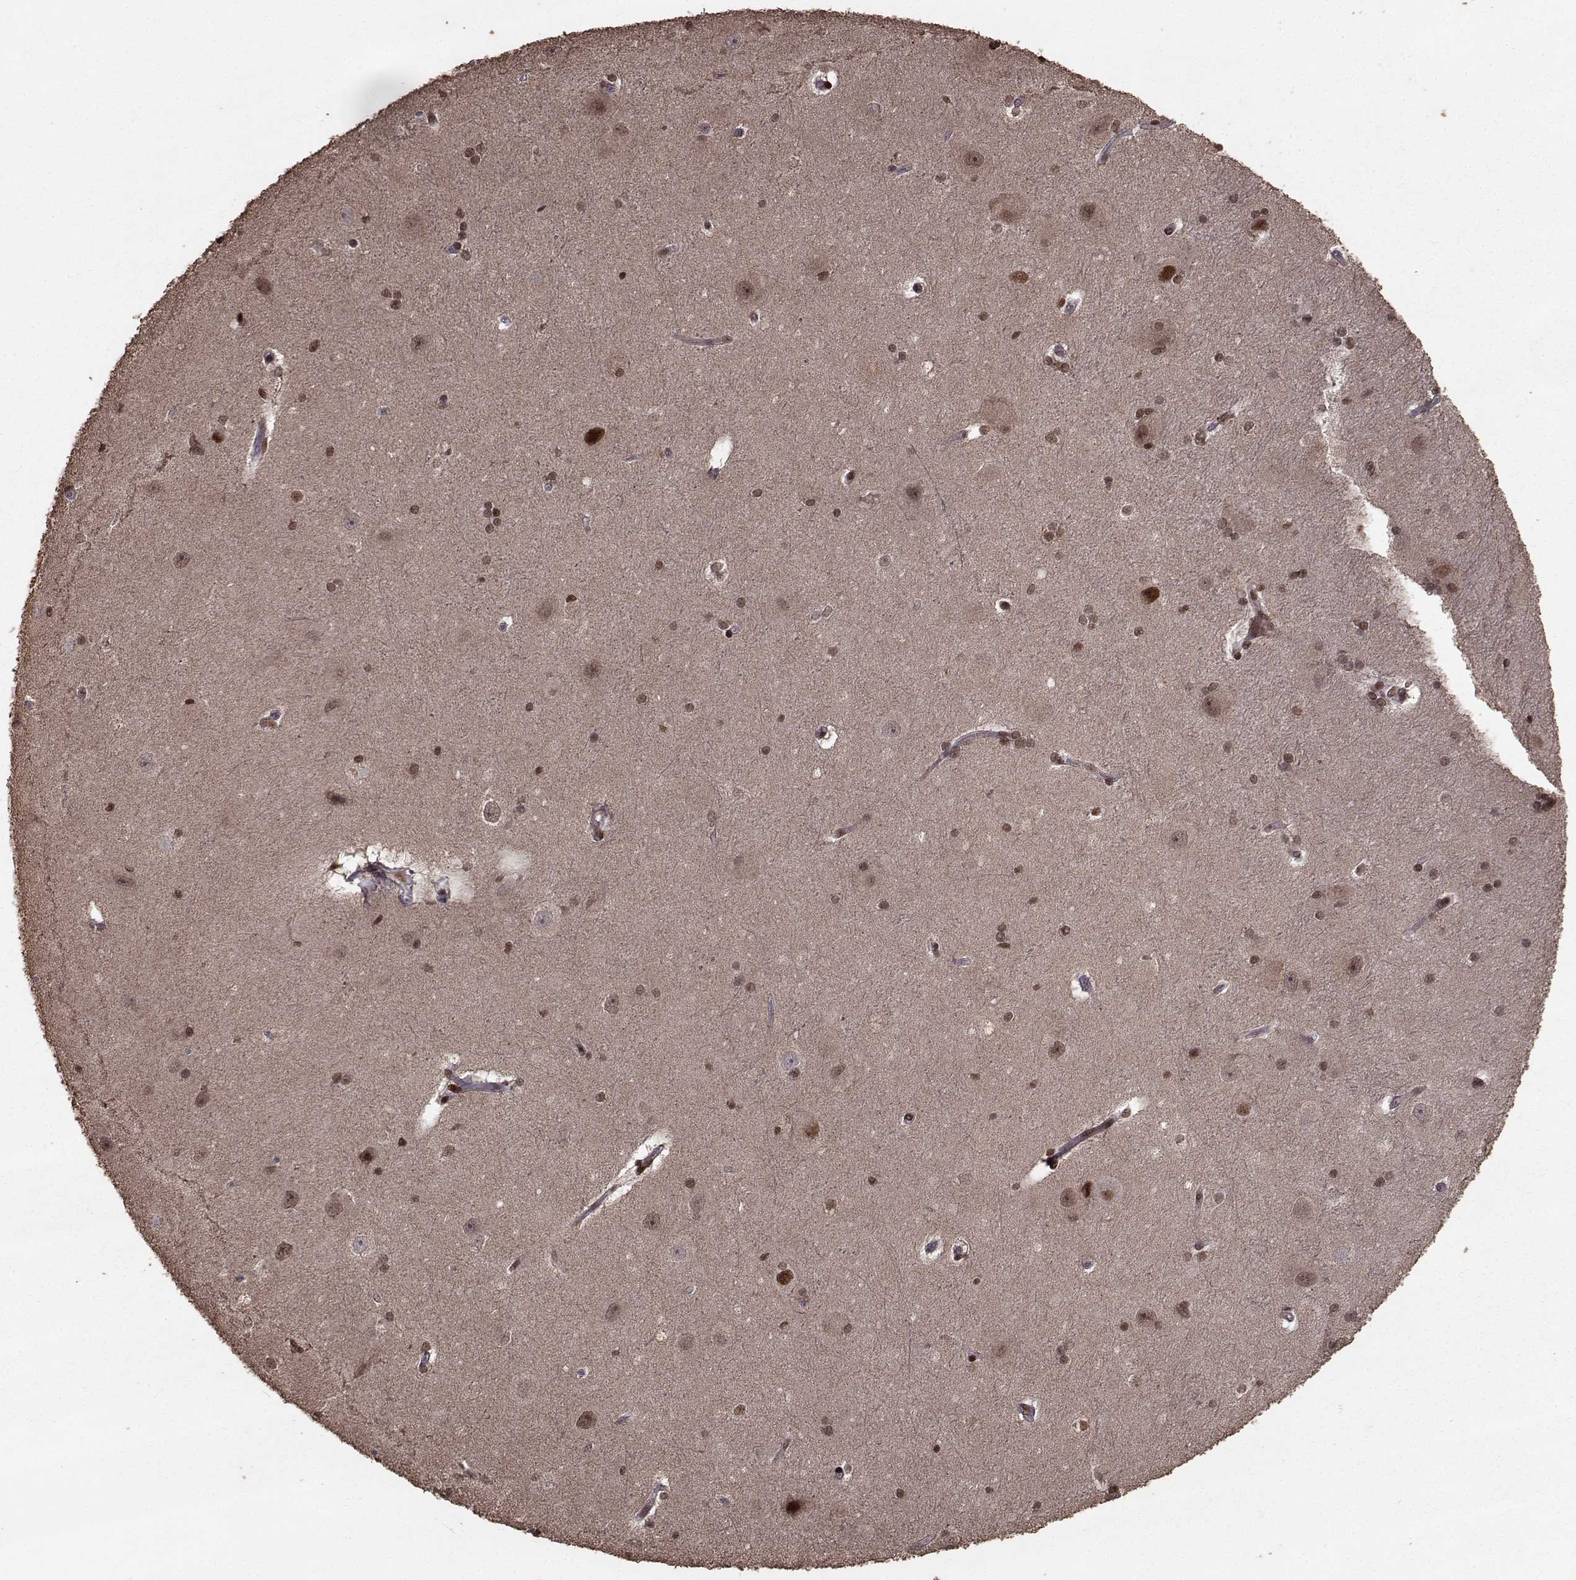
{"staining": {"intensity": "strong", "quantity": "25%-75%", "location": "cytoplasmic/membranous,nuclear"}, "tissue": "hippocampus", "cell_type": "Glial cells", "image_type": "normal", "snomed": [{"axis": "morphology", "description": "Normal tissue, NOS"}, {"axis": "topography", "description": "Cerebral cortex"}, {"axis": "topography", "description": "Hippocampus"}], "caption": "Immunohistochemical staining of normal hippocampus reveals strong cytoplasmic/membranous,nuclear protein expression in approximately 25%-75% of glial cells. The staining is performed using DAB (3,3'-diaminobenzidine) brown chromogen to label protein expression. The nuclei are counter-stained blue using hematoxylin.", "gene": "SF1", "patient": {"sex": "female", "age": 19}}